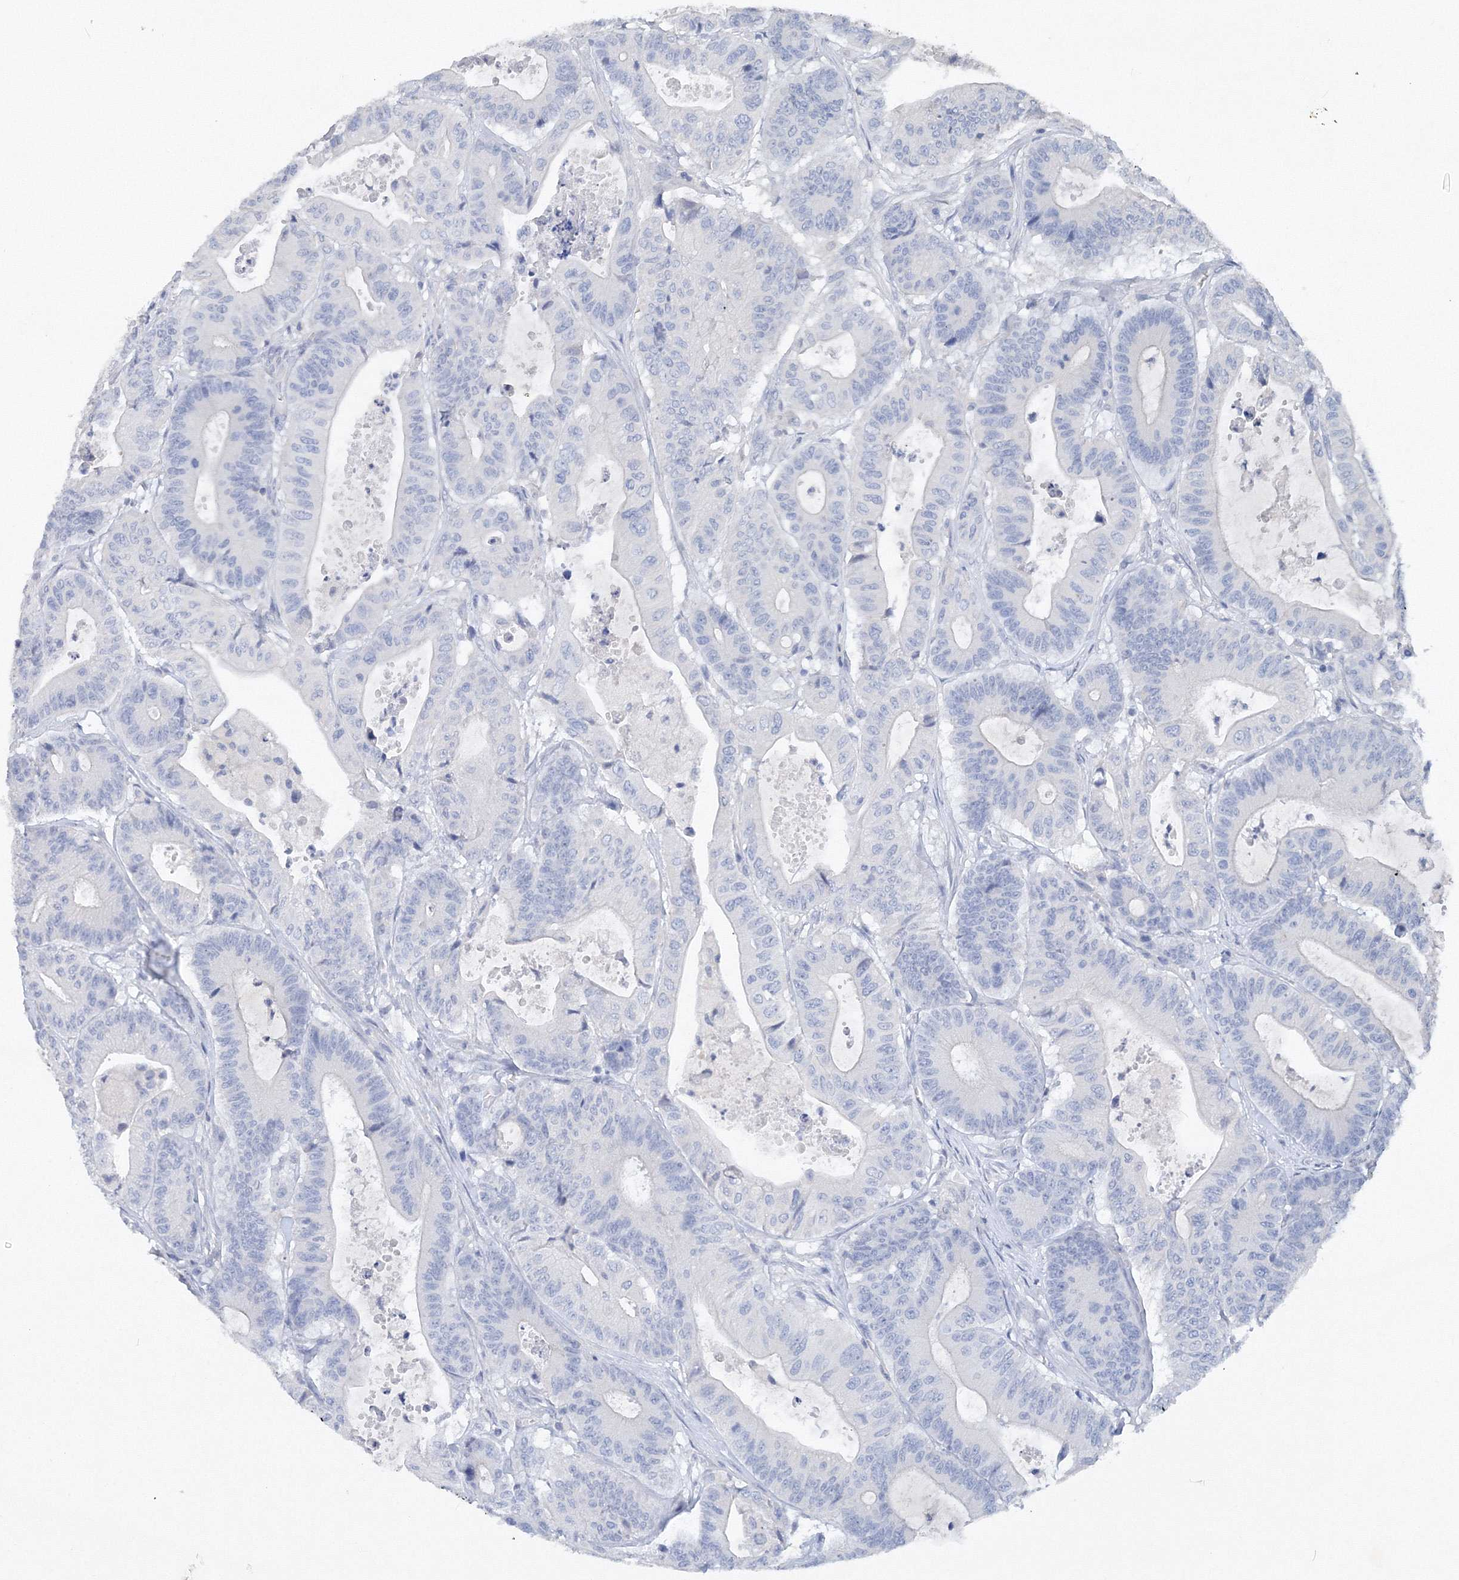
{"staining": {"intensity": "negative", "quantity": "none", "location": "none"}, "tissue": "colorectal cancer", "cell_type": "Tumor cells", "image_type": "cancer", "snomed": [{"axis": "morphology", "description": "Adenocarcinoma, NOS"}, {"axis": "topography", "description": "Colon"}], "caption": "IHC of human colorectal cancer demonstrates no expression in tumor cells.", "gene": "OSBPL6", "patient": {"sex": "female", "age": 84}}